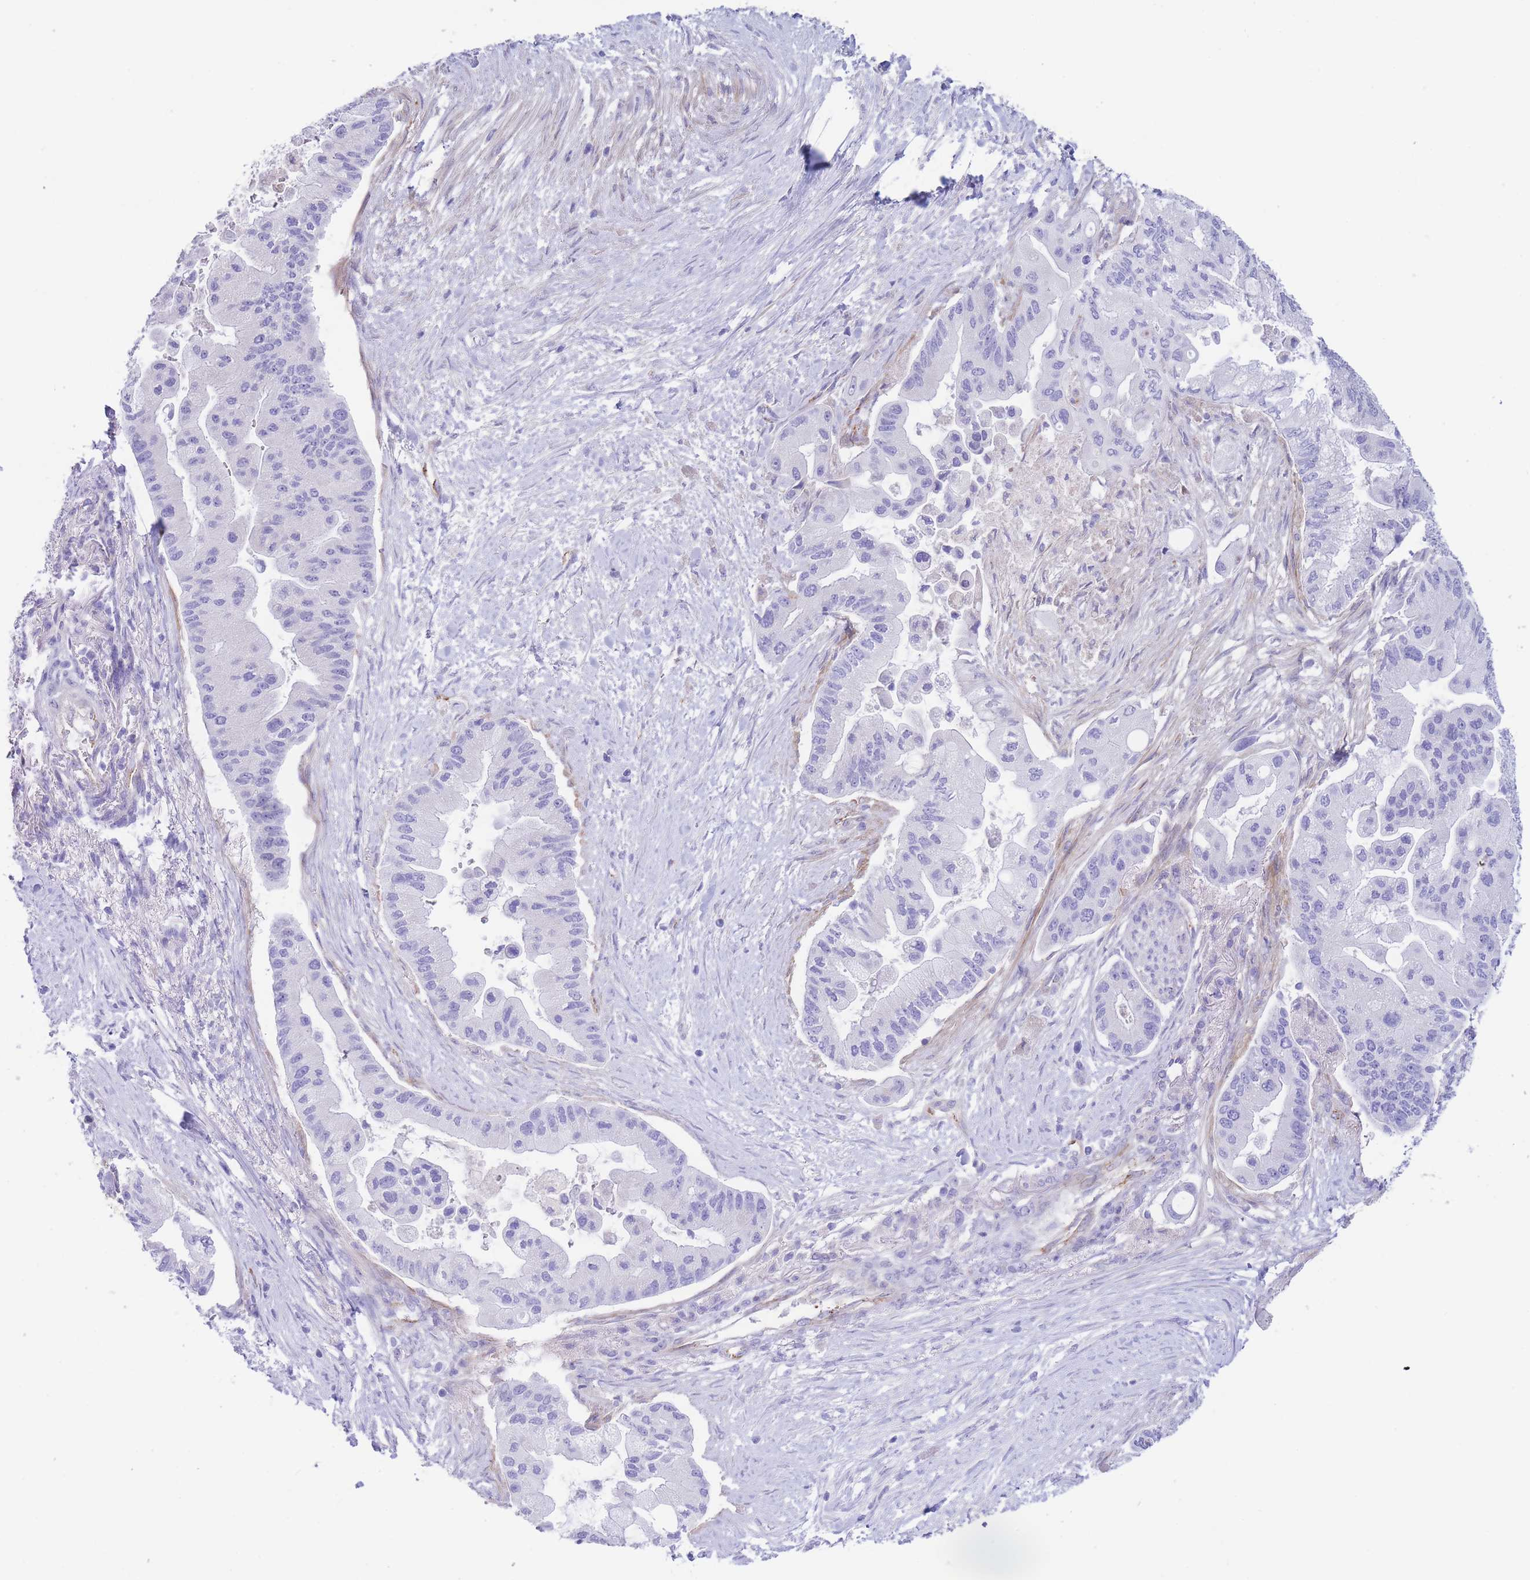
{"staining": {"intensity": "negative", "quantity": "none", "location": "none"}, "tissue": "pancreatic cancer", "cell_type": "Tumor cells", "image_type": "cancer", "snomed": [{"axis": "morphology", "description": "Adenocarcinoma, NOS"}, {"axis": "topography", "description": "Pancreas"}], "caption": "Immunohistochemistry micrograph of neoplastic tissue: human pancreatic adenocarcinoma stained with DAB demonstrates no significant protein staining in tumor cells.", "gene": "DET1", "patient": {"sex": "male", "age": 57}}